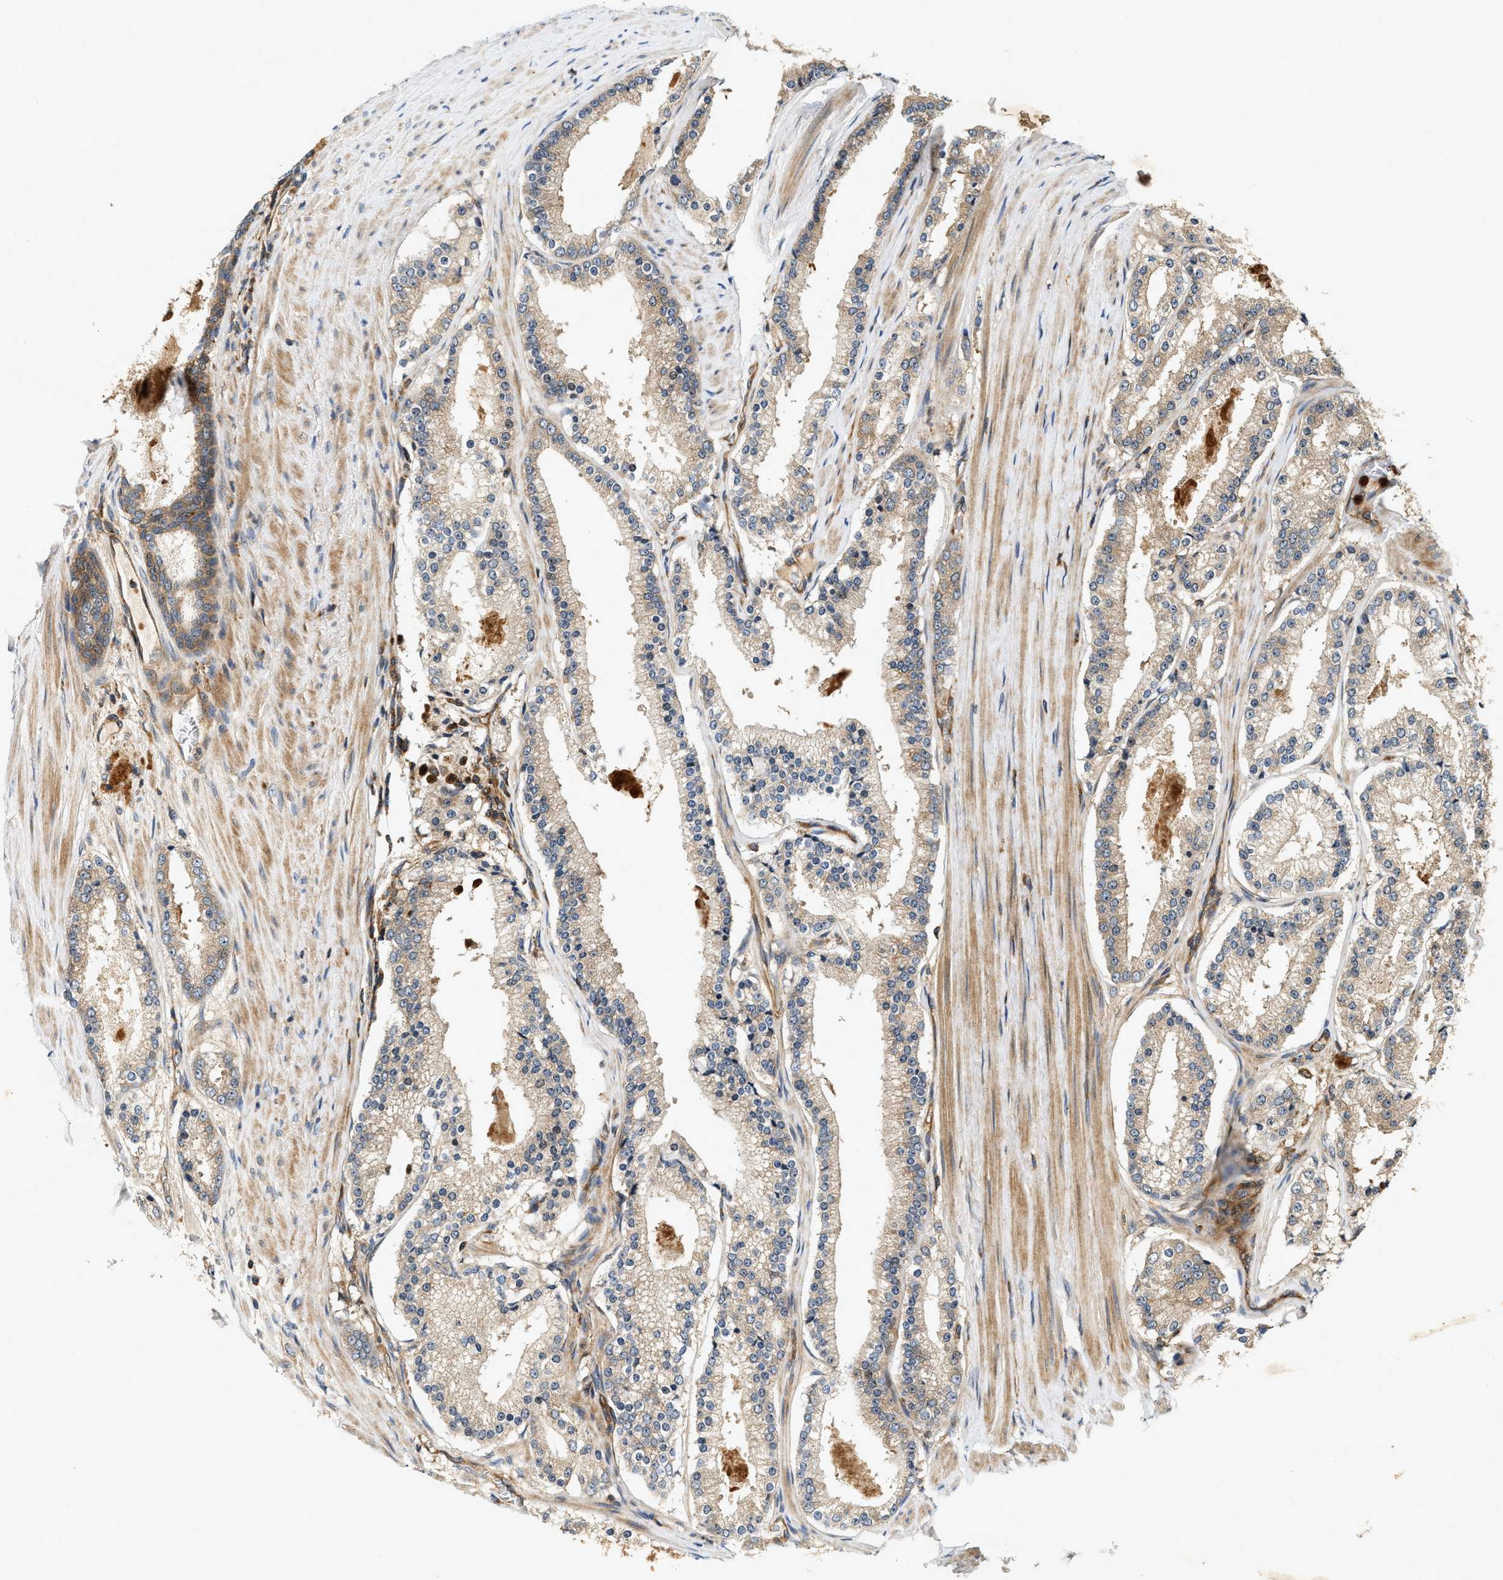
{"staining": {"intensity": "weak", "quantity": ">75%", "location": "cytoplasmic/membranous"}, "tissue": "prostate cancer", "cell_type": "Tumor cells", "image_type": "cancer", "snomed": [{"axis": "morphology", "description": "Adenocarcinoma, Low grade"}, {"axis": "topography", "description": "Prostate"}], "caption": "Low-grade adenocarcinoma (prostate) stained with a brown dye exhibits weak cytoplasmic/membranous positive positivity in about >75% of tumor cells.", "gene": "SAMD9", "patient": {"sex": "male", "age": 70}}